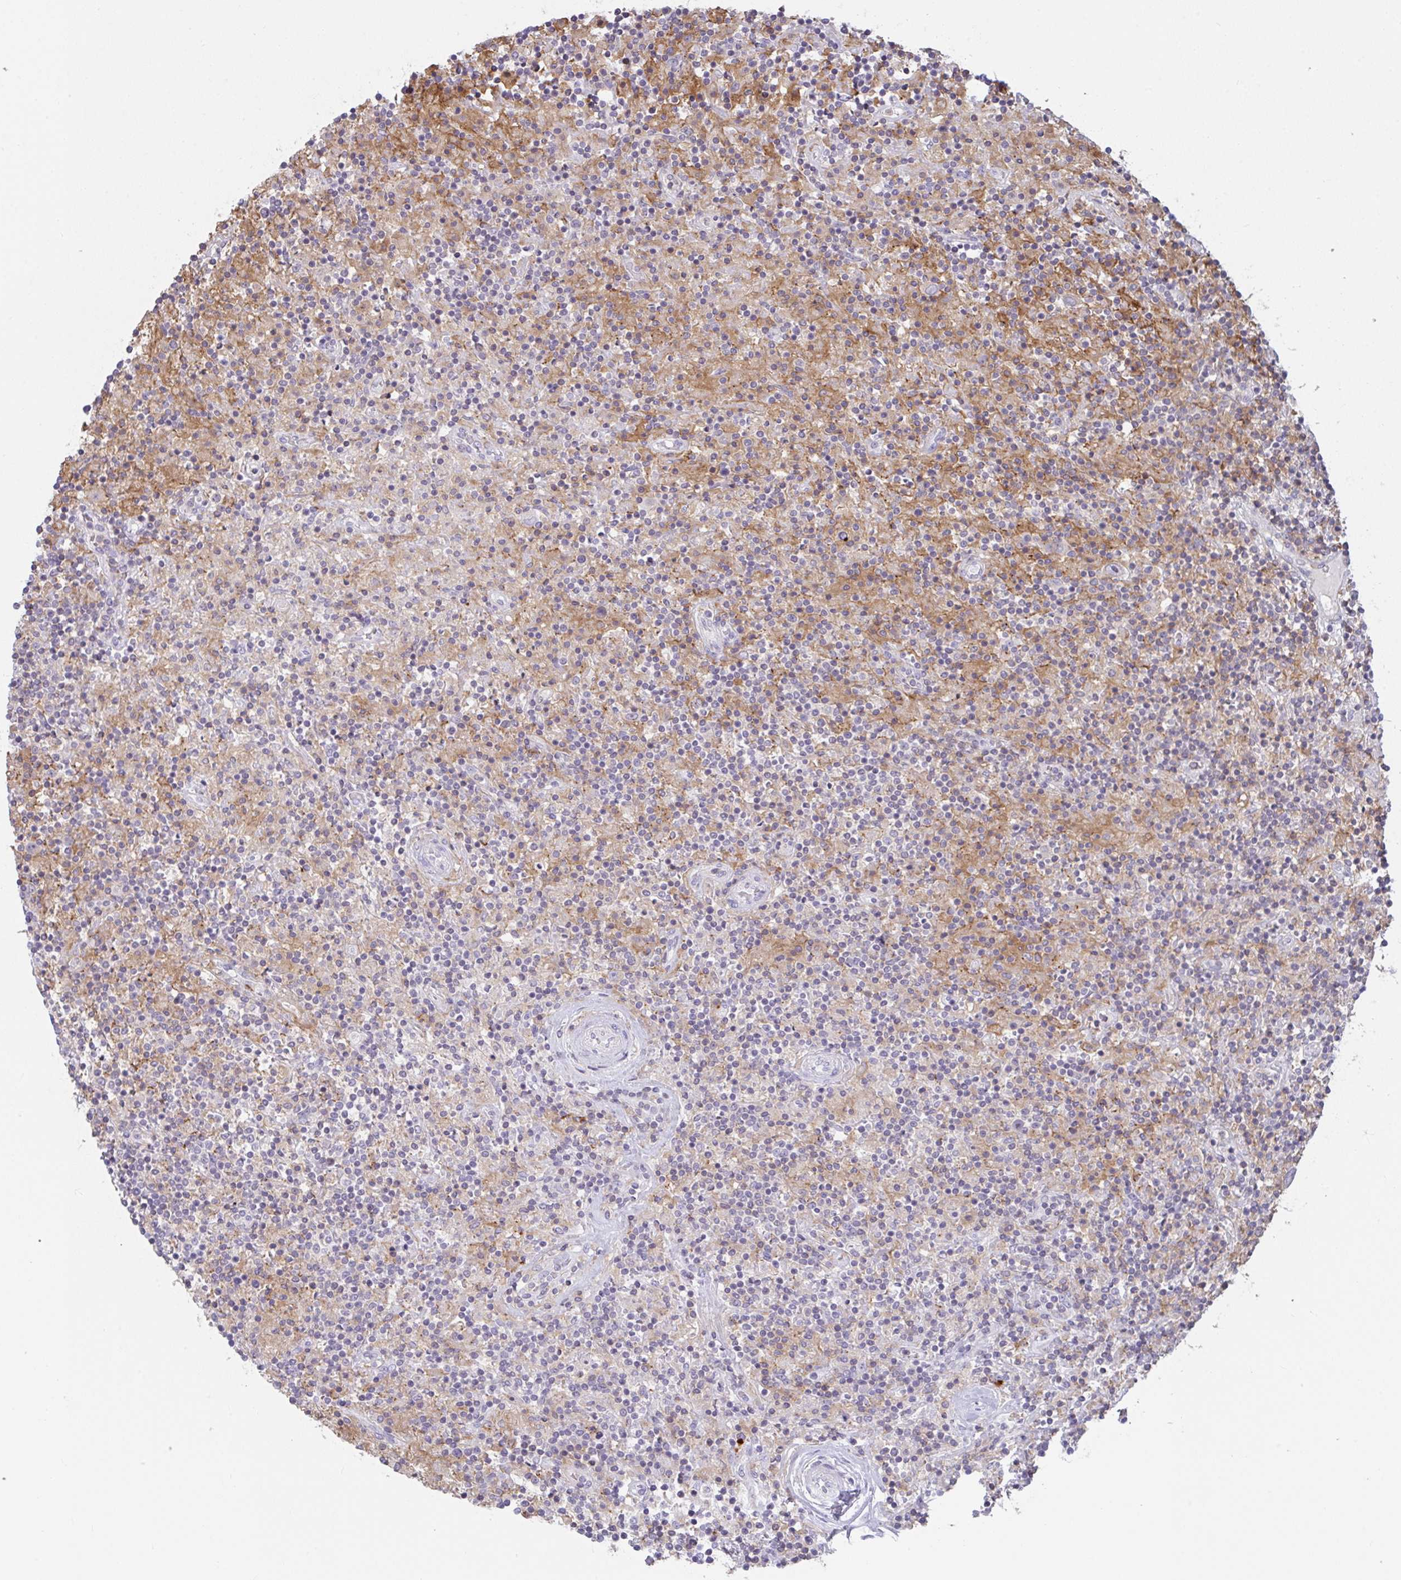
{"staining": {"intensity": "negative", "quantity": "none", "location": "none"}, "tissue": "lymphoma", "cell_type": "Tumor cells", "image_type": "cancer", "snomed": [{"axis": "morphology", "description": "Hodgkin's disease, NOS"}, {"axis": "topography", "description": "Lymph node"}], "caption": "Hodgkin's disease was stained to show a protein in brown. There is no significant staining in tumor cells.", "gene": "CD80", "patient": {"sex": "male", "age": 70}}